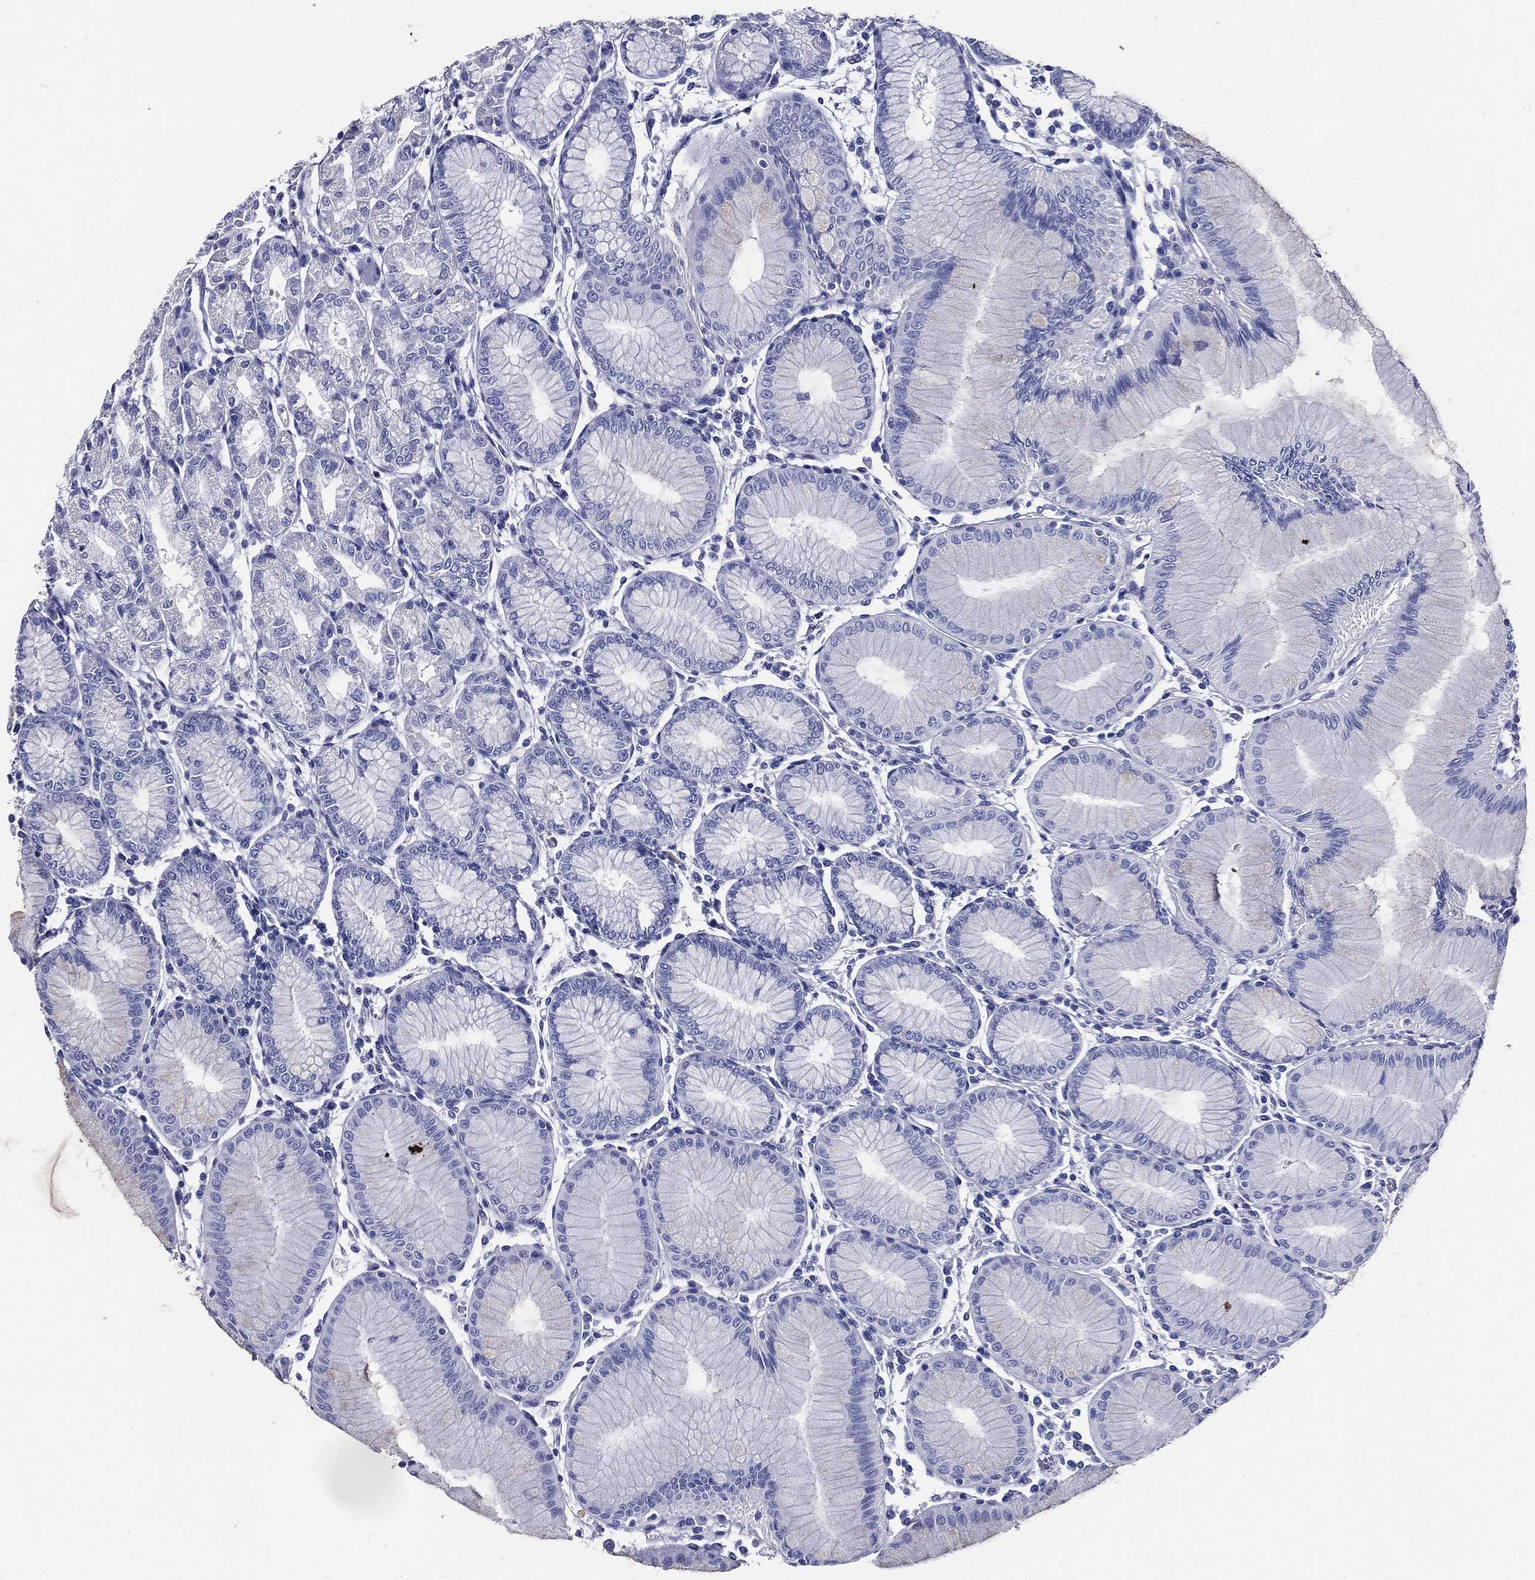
{"staining": {"intensity": "negative", "quantity": "none", "location": "none"}, "tissue": "stomach", "cell_type": "Glandular cells", "image_type": "normal", "snomed": [{"axis": "morphology", "description": "Normal tissue, NOS"}, {"axis": "topography", "description": "Stomach"}], "caption": "IHC of normal human stomach reveals no staining in glandular cells. (DAB (3,3'-diaminobenzidine) immunohistochemistry with hematoxylin counter stain).", "gene": "DPYS", "patient": {"sex": "female", "age": 57}}